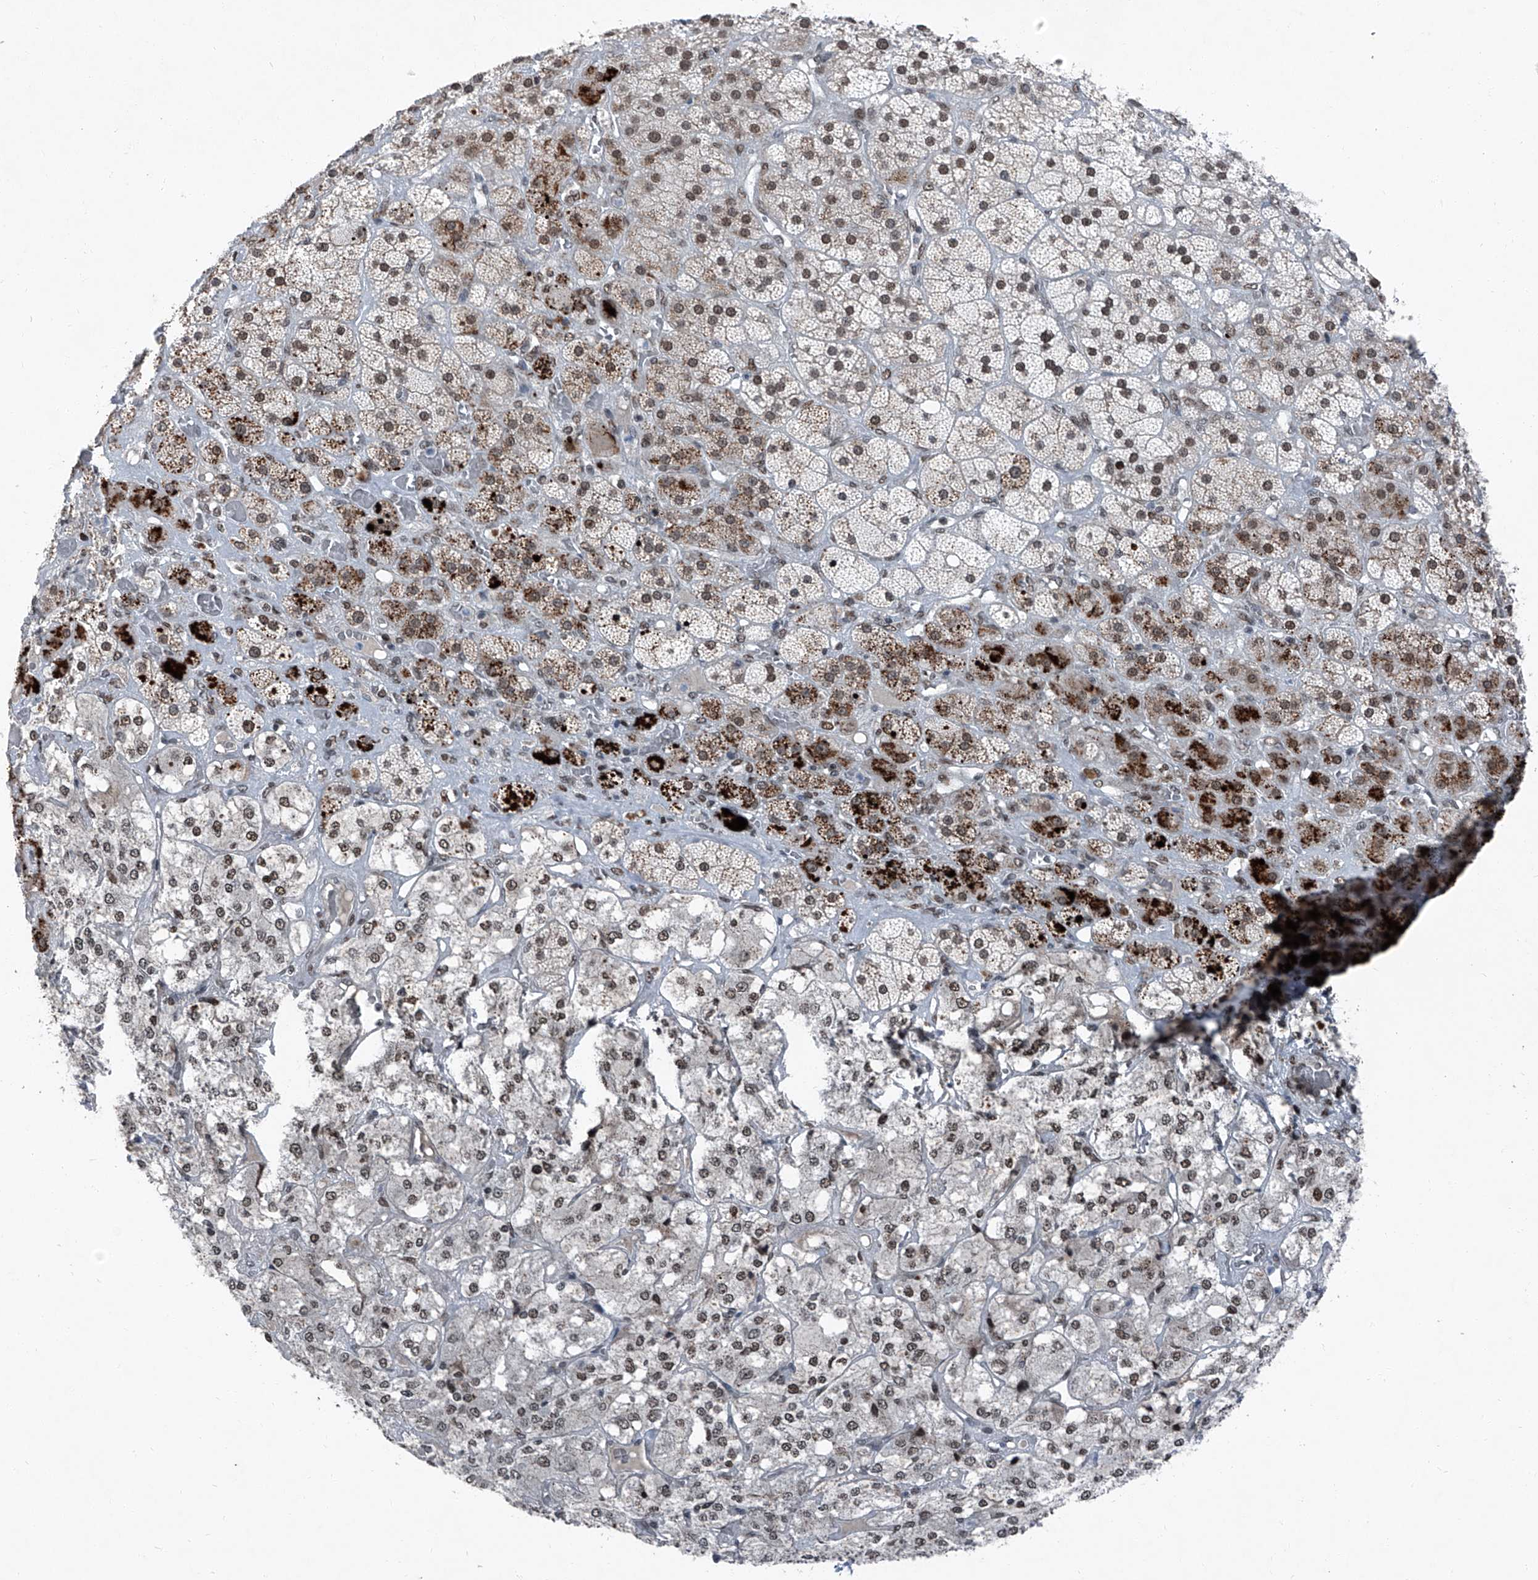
{"staining": {"intensity": "moderate", "quantity": ">75%", "location": "cytoplasmic/membranous,nuclear"}, "tissue": "adrenal gland", "cell_type": "Glandular cells", "image_type": "normal", "snomed": [{"axis": "morphology", "description": "Normal tissue, NOS"}, {"axis": "topography", "description": "Adrenal gland"}], "caption": "An immunohistochemistry (IHC) photomicrograph of benign tissue is shown. Protein staining in brown shows moderate cytoplasmic/membranous,nuclear positivity in adrenal gland within glandular cells.", "gene": "BMI1", "patient": {"sex": "male", "age": 57}}